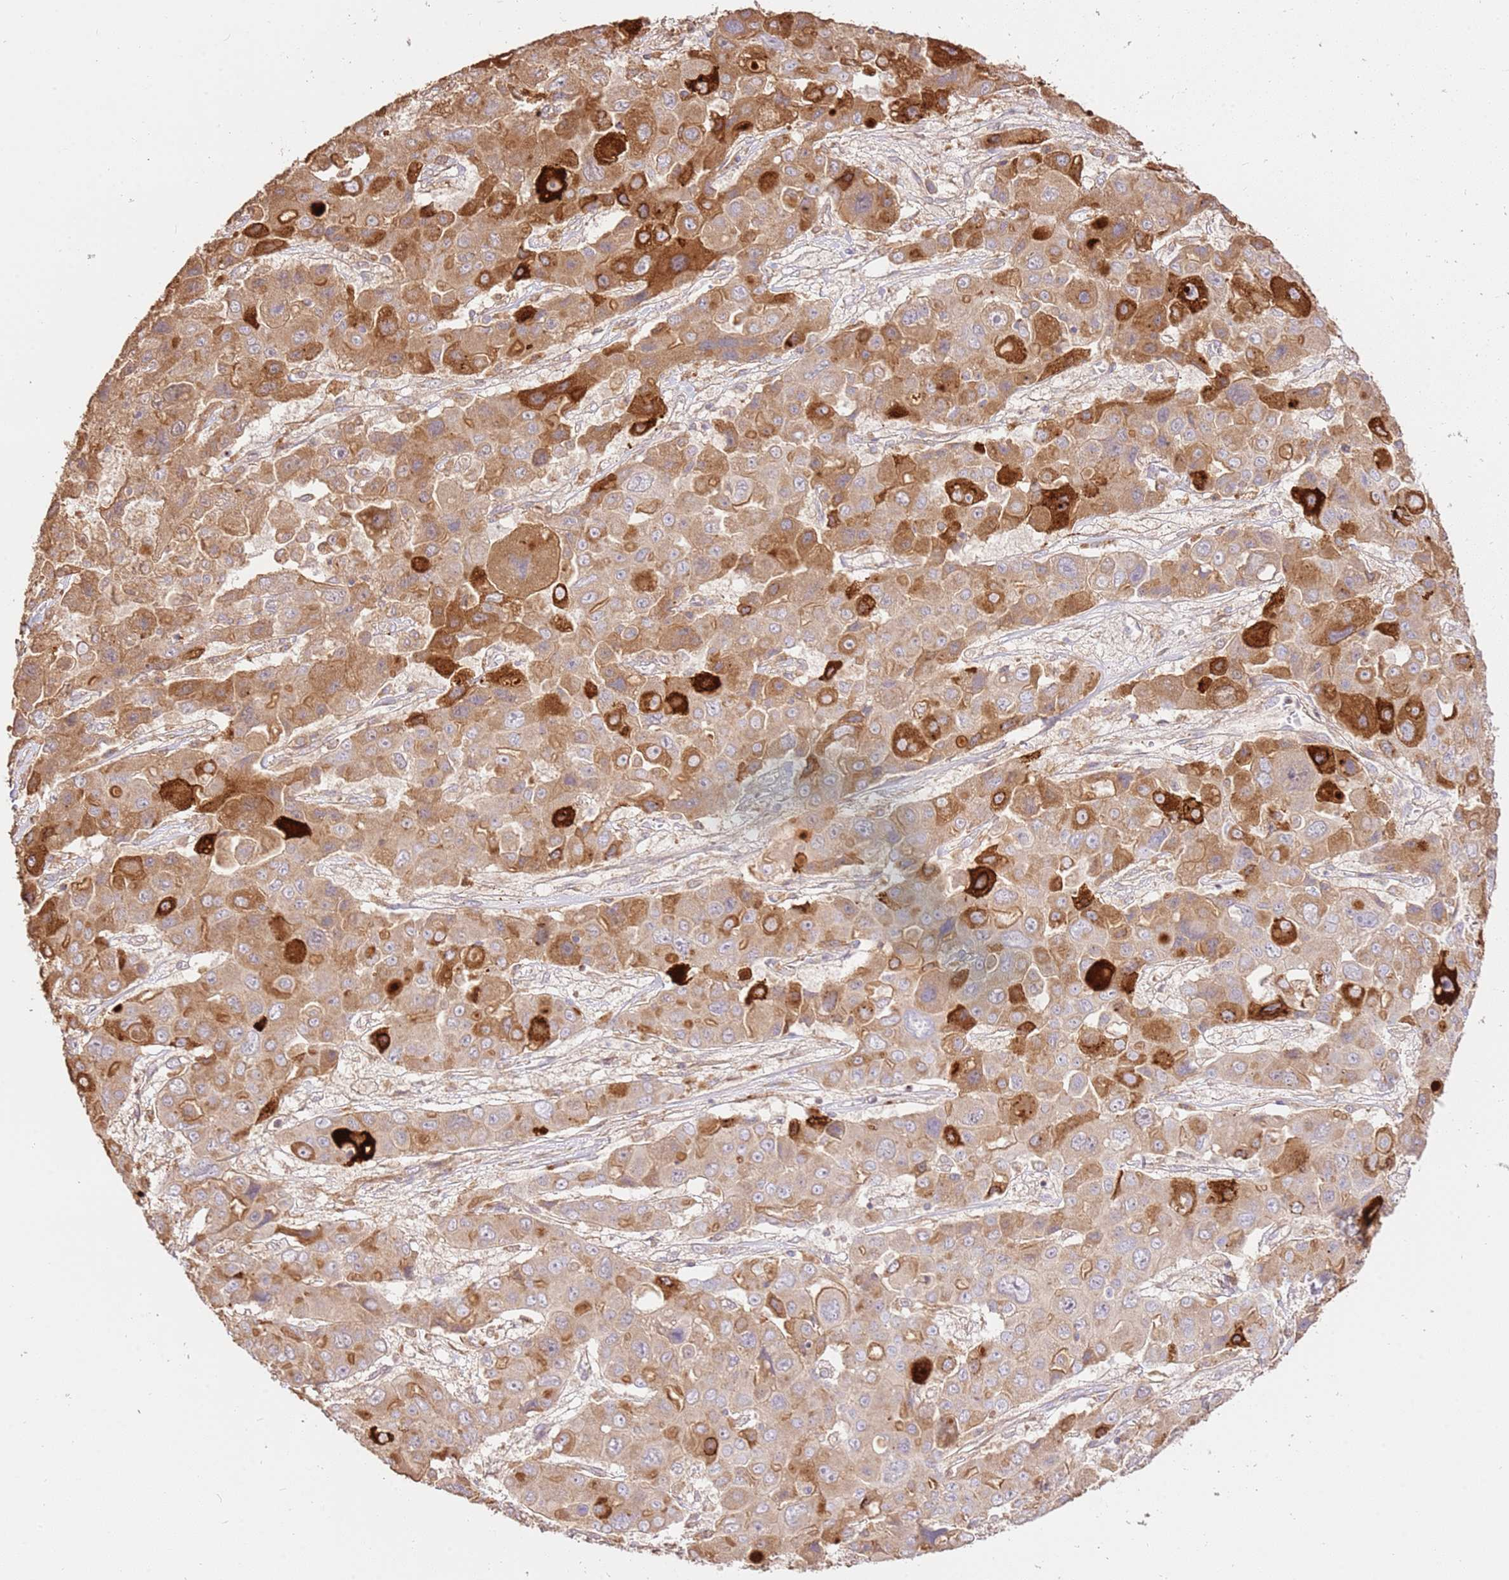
{"staining": {"intensity": "moderate", "quantity": ">75%", "location": "cytoplasmic/membranous"}, "tissue": "liver cancer", "cell_type": "Tumor cells", "image_type": "cancer", "snomed": [{"axis": "morphology", "description": "Cholangiocarcinoma"}, {"axis": "topography", "description": "Liver"}], "caption": "The image shows immunohistochemical staining of liver cancer (cholangiocarcinoma). There is moderate cytoplasmic/membranous positivity is seen in approximately >75% of tumor cells.", "gene": "CEP55", "patient": {"sex": "male", "age": 67}}